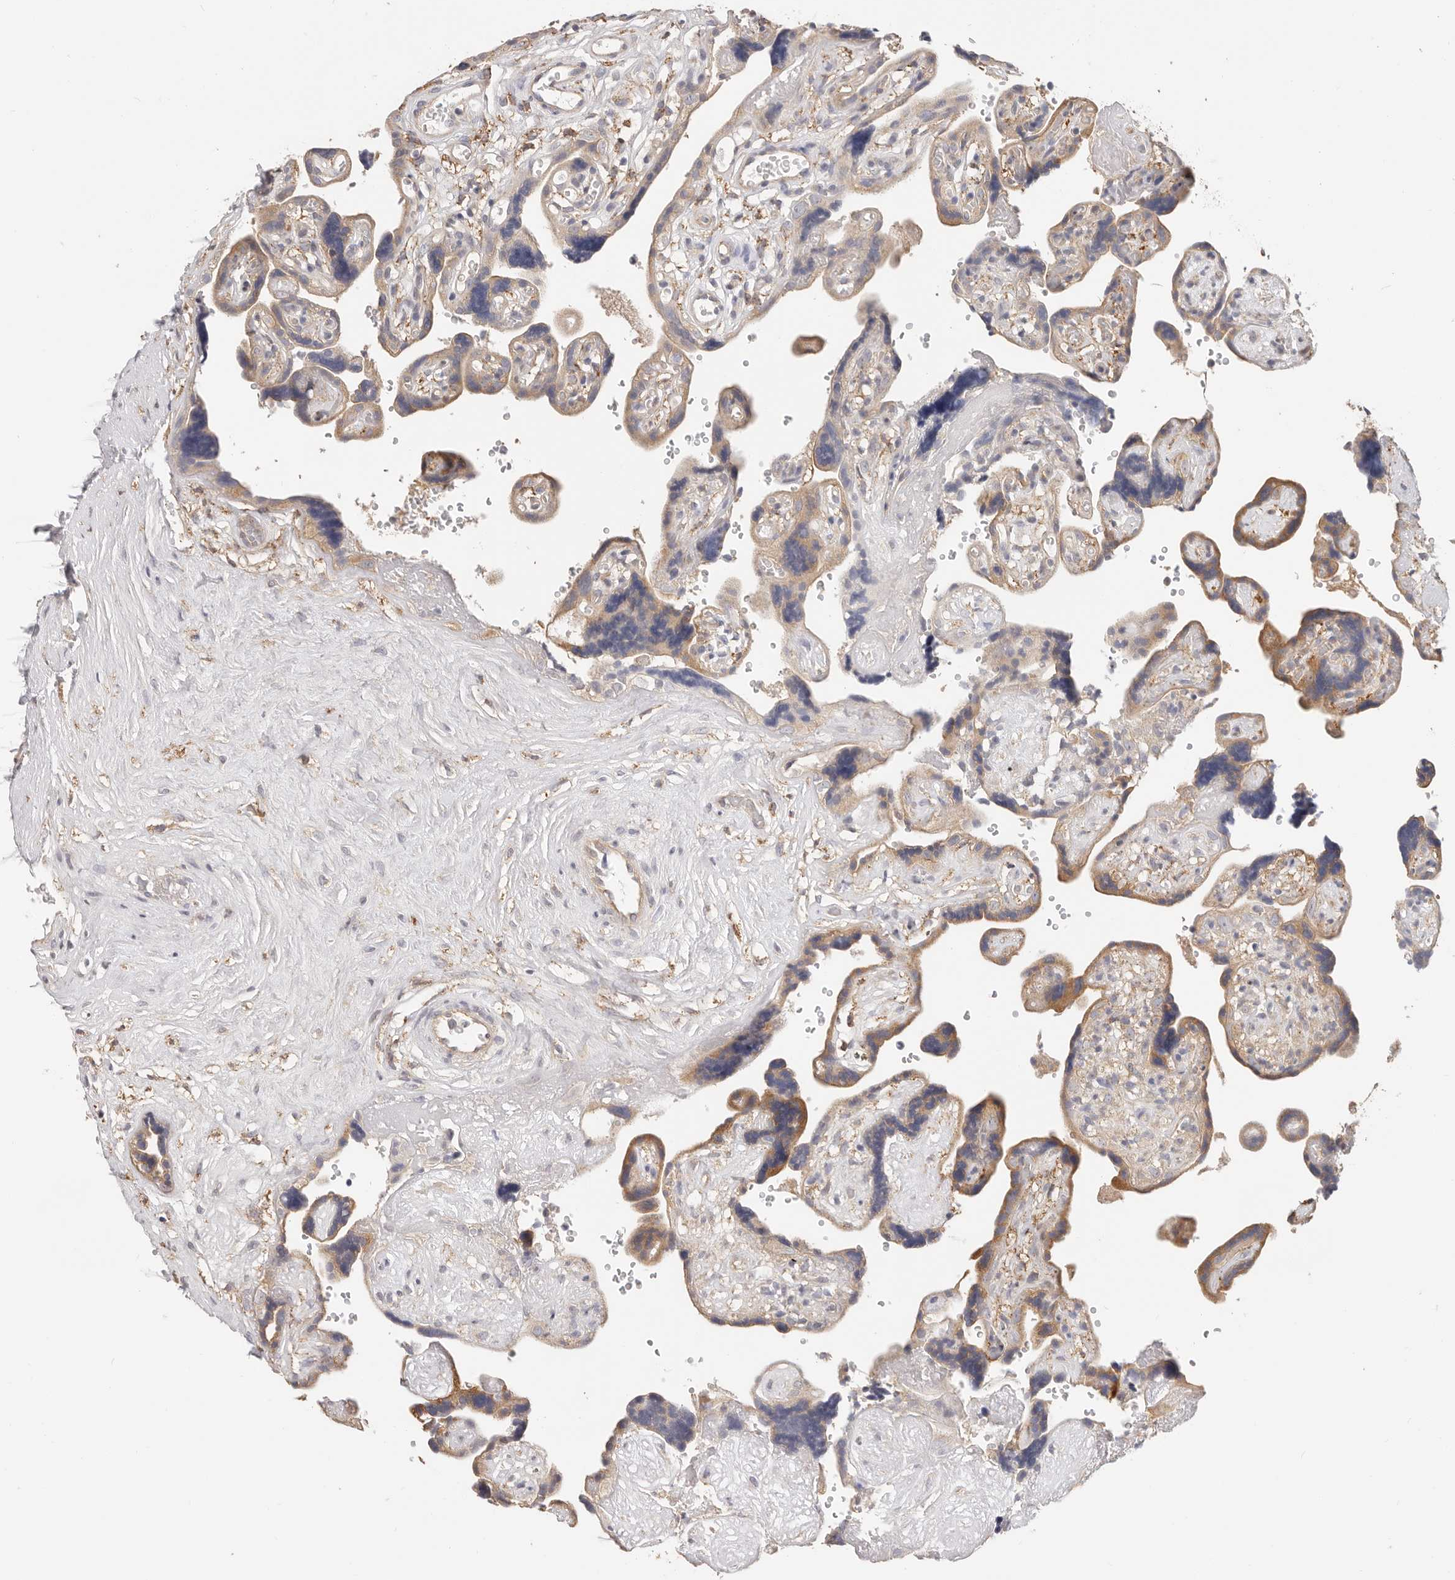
{"staining": {"intensity": "moderate", "quantity": ">75%", "location": "cytoplasmic/membranous"}, "tissue": "placenta", "cell_type": "Decidual cells", "image_type": "normal", "snomed": [{"axis": "morphology", "description": "Normal tissue, NOS"}, {"axis": "topography", "description": "Placenta"}], "caption": "This is a histology image of immunohistochemistry staining of benign placenta, which shows moderate staining in the cytoplasmic/membranous of decidual cells.", "gene": "AFDN", "patient": {"sex": "female", "age": 30}}